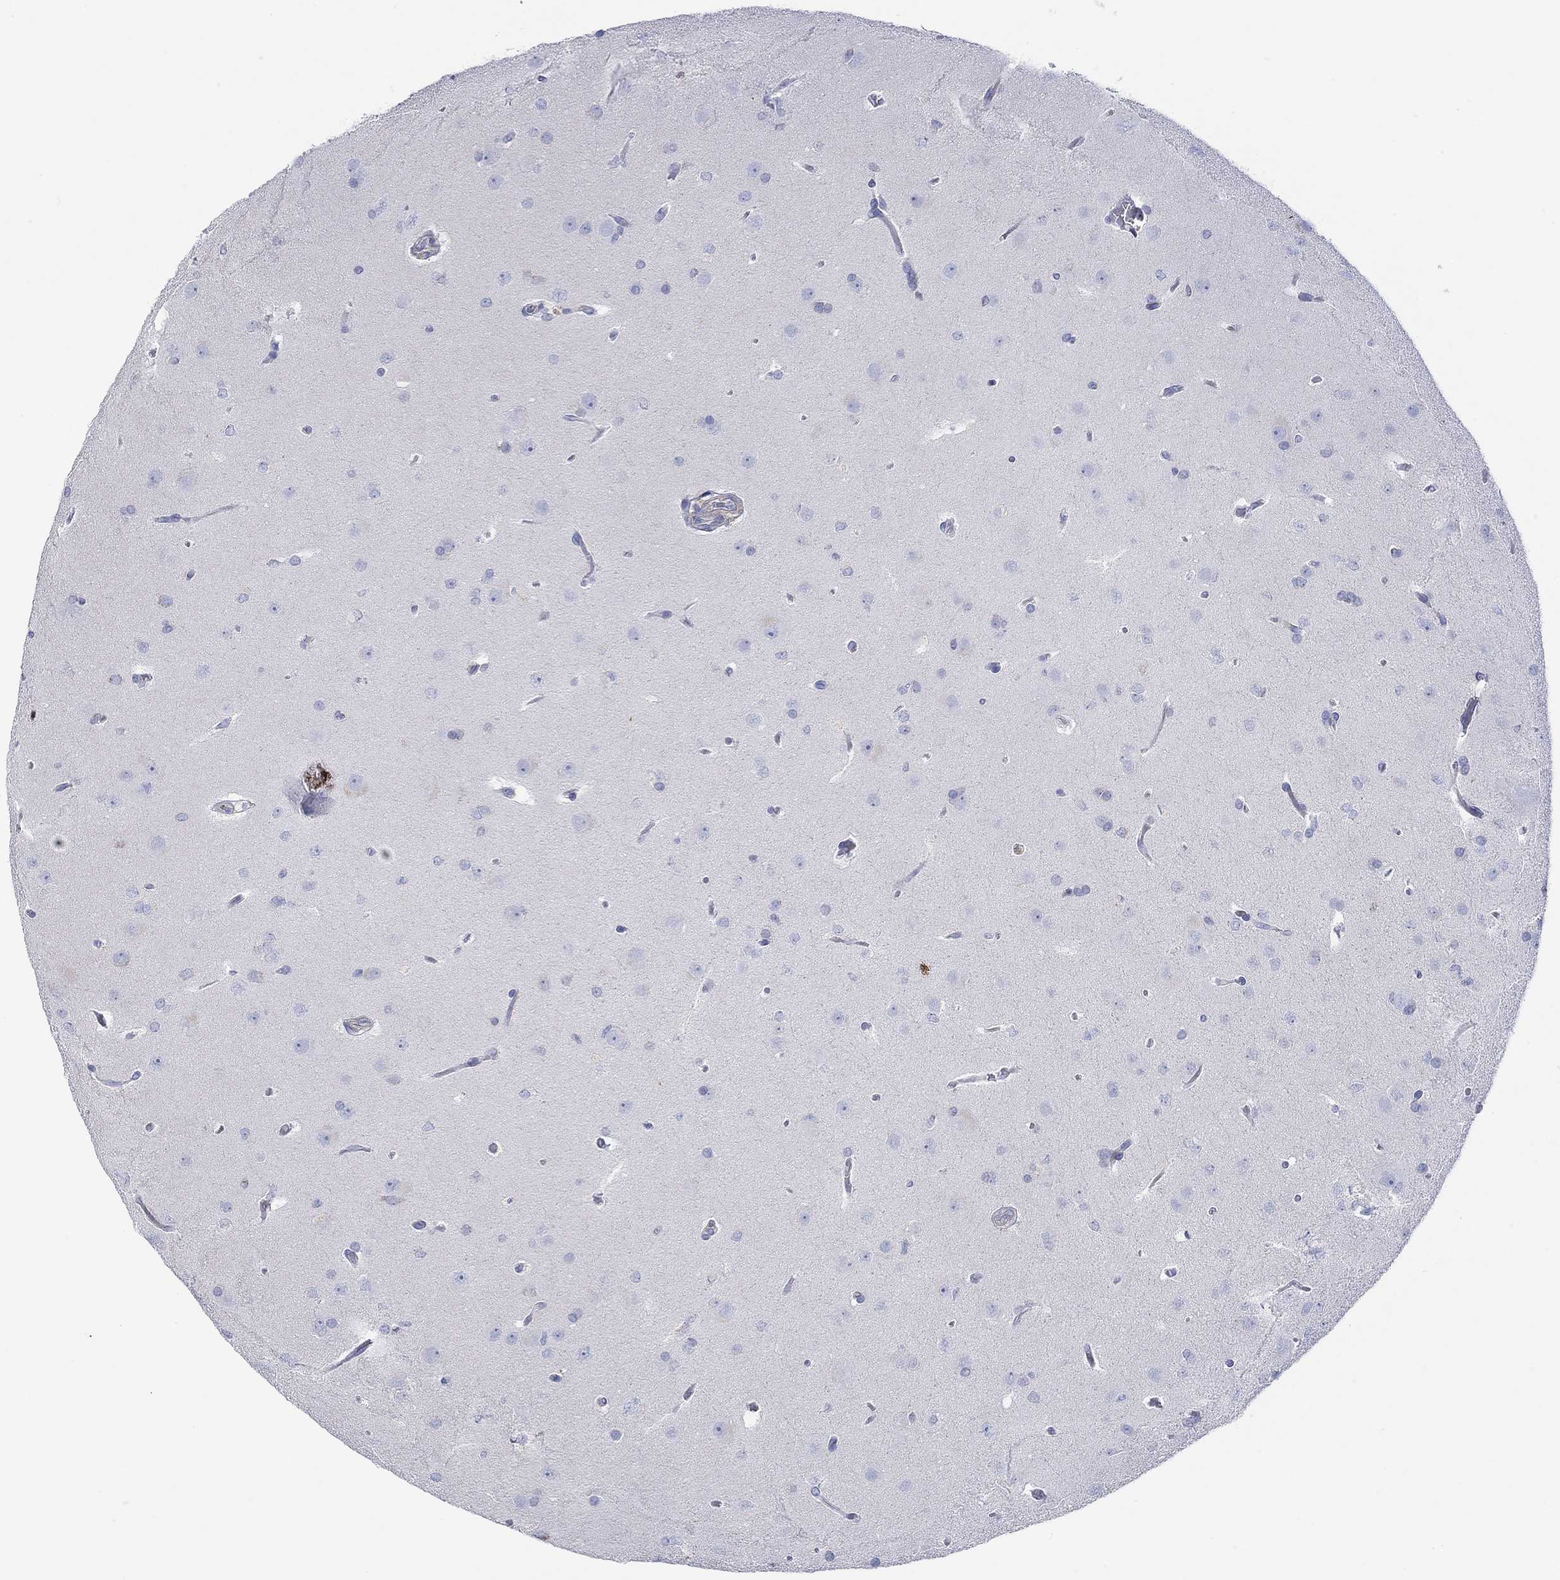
{"staining": {"intensity": "negative", "quantity": "none", "location": "none"}, "tissue": "glioma", "cell_type": "Tumor cells", "image_type": "cancer", "snomed": [{"axis": "morphology", "description": "Glioma, malignant, Low grade"}, {"axis": "topography", "description": "Brain"}], "caption": "Malignant low-grade glioma was stained to show a protein in brown. There is no significant staining in tumor cells.", "gene": "PPIL6", "patient": {"sex": "female", "age": 32}}